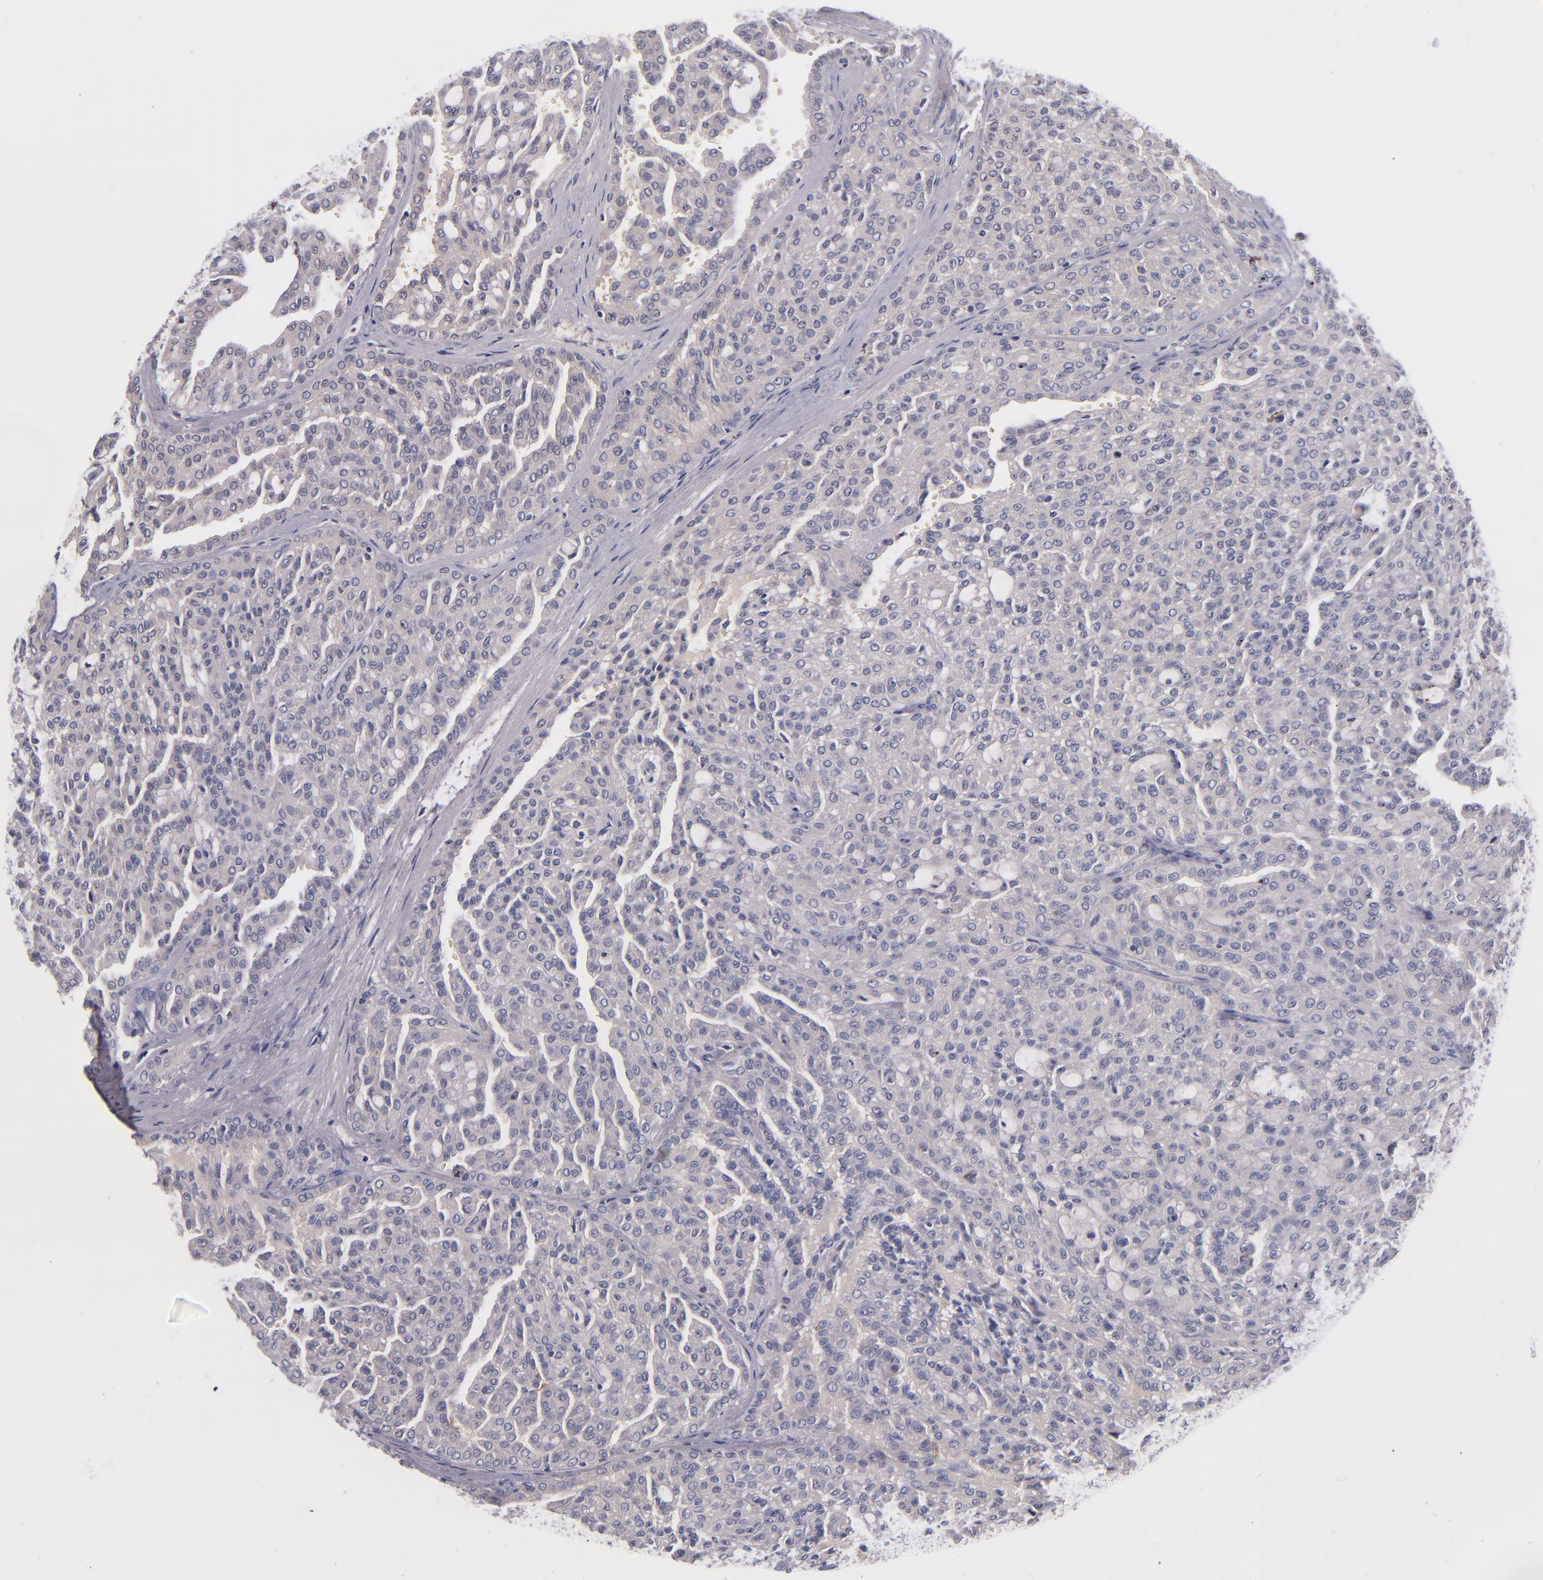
{"staining": {"intensity": "negative", "quantity": "none", "location": "none"}, "tissue": "renal cancer", "cell_type": "Tumor cells", "image_type": "cancer", "snomed": [{"axis": "morphology", "description": "Adenocarcinoma, NOS"}, {"axis": "topography", "description": "Kidney"}], "caption": "DAB (3,3'-diaminobenzidine) immunohistochemical staining of renal adenocarcinoma demonstrates no significant positivity in tumor cells.", "gene": "TSC2", "patient": {"sex": "male", "age": 63}}